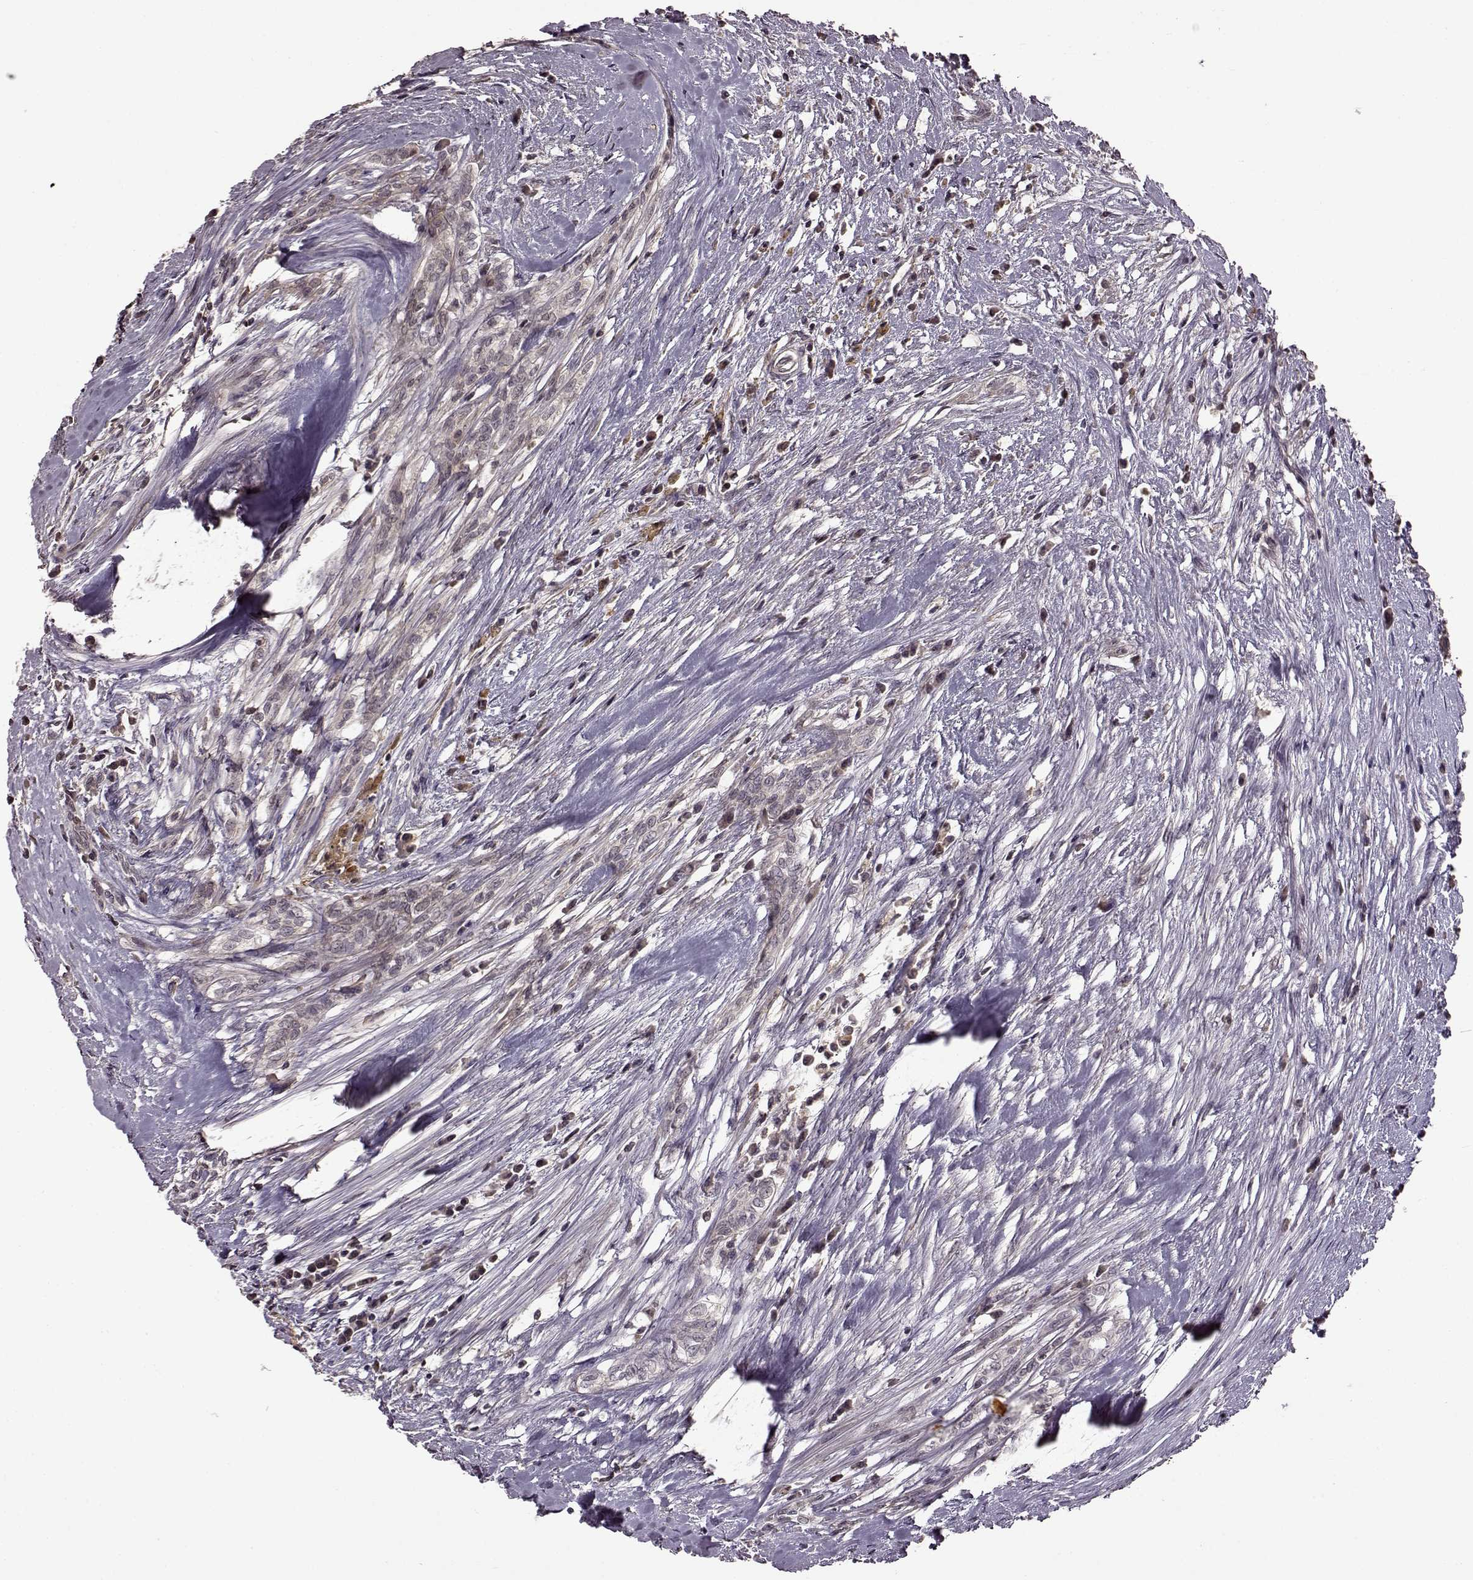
{"staining": {"intensity": "weak", "quantity": "25%-75%", "location": "cytoplasmic/membranous"}, "tissue": "testis cancer", "cell_type": "Tumor cells", "image_type": "cancer", "snomed": [{"axis": "morphology", "description": "Carcinoma, Embryonal, NOS"}, {"axis": "topography", "description": "Testis"}], "caption": "Weak cytoplasmic/membranous staining for a protein is seen in about 25%-75% of tumor cells of testis cancer using IHC.", "gene": "MAIP1", "patient": {"sex": "male", "age": 37}}